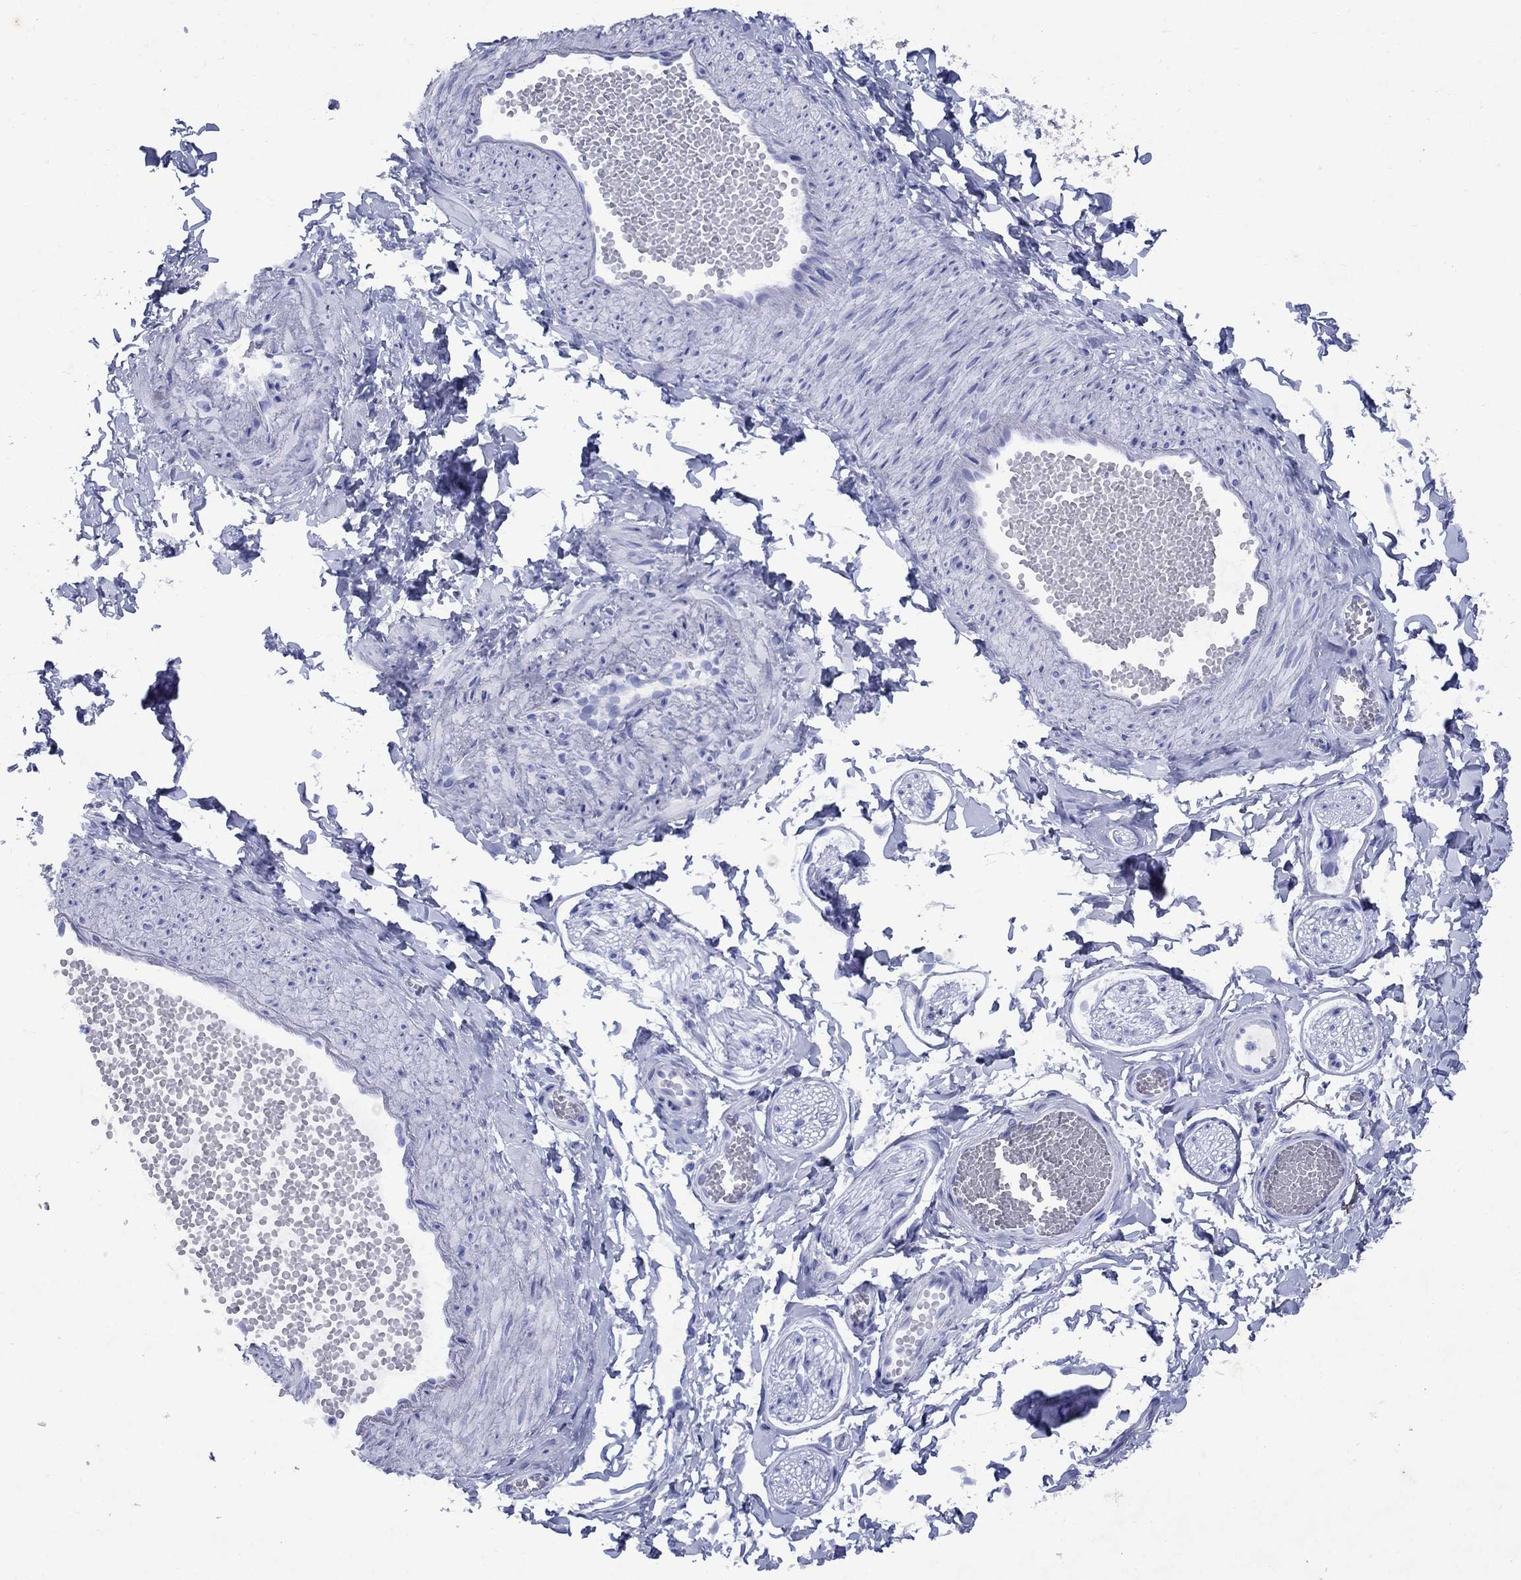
{"staining": {"intensity": "negative", "quantity": "none", "location": "none"}, "tissue": "adipose tissue", "cell_type": "Adipocytes", "image_type": "normal", "snomed": [{"axis": "morphology", "description": "Normal tissue, NOS"}, {"axis": "topography", "description": "Smooth muscle"}, {"axis": "topography", "description": "Peripheral nerve tissue"}], "caption": "Immunohistochemistry of normal human adipose tissue displays no positivity in adipocytes. The staining was performed using DAB (3,3'-diaminobenzidine) to visualize the protein expression in brown, while the nuclei were stained in blue with hematoxylin (Magnification: 20x).", "gene": "CD1A", "patient": {"sex": "male", "age": 22}}